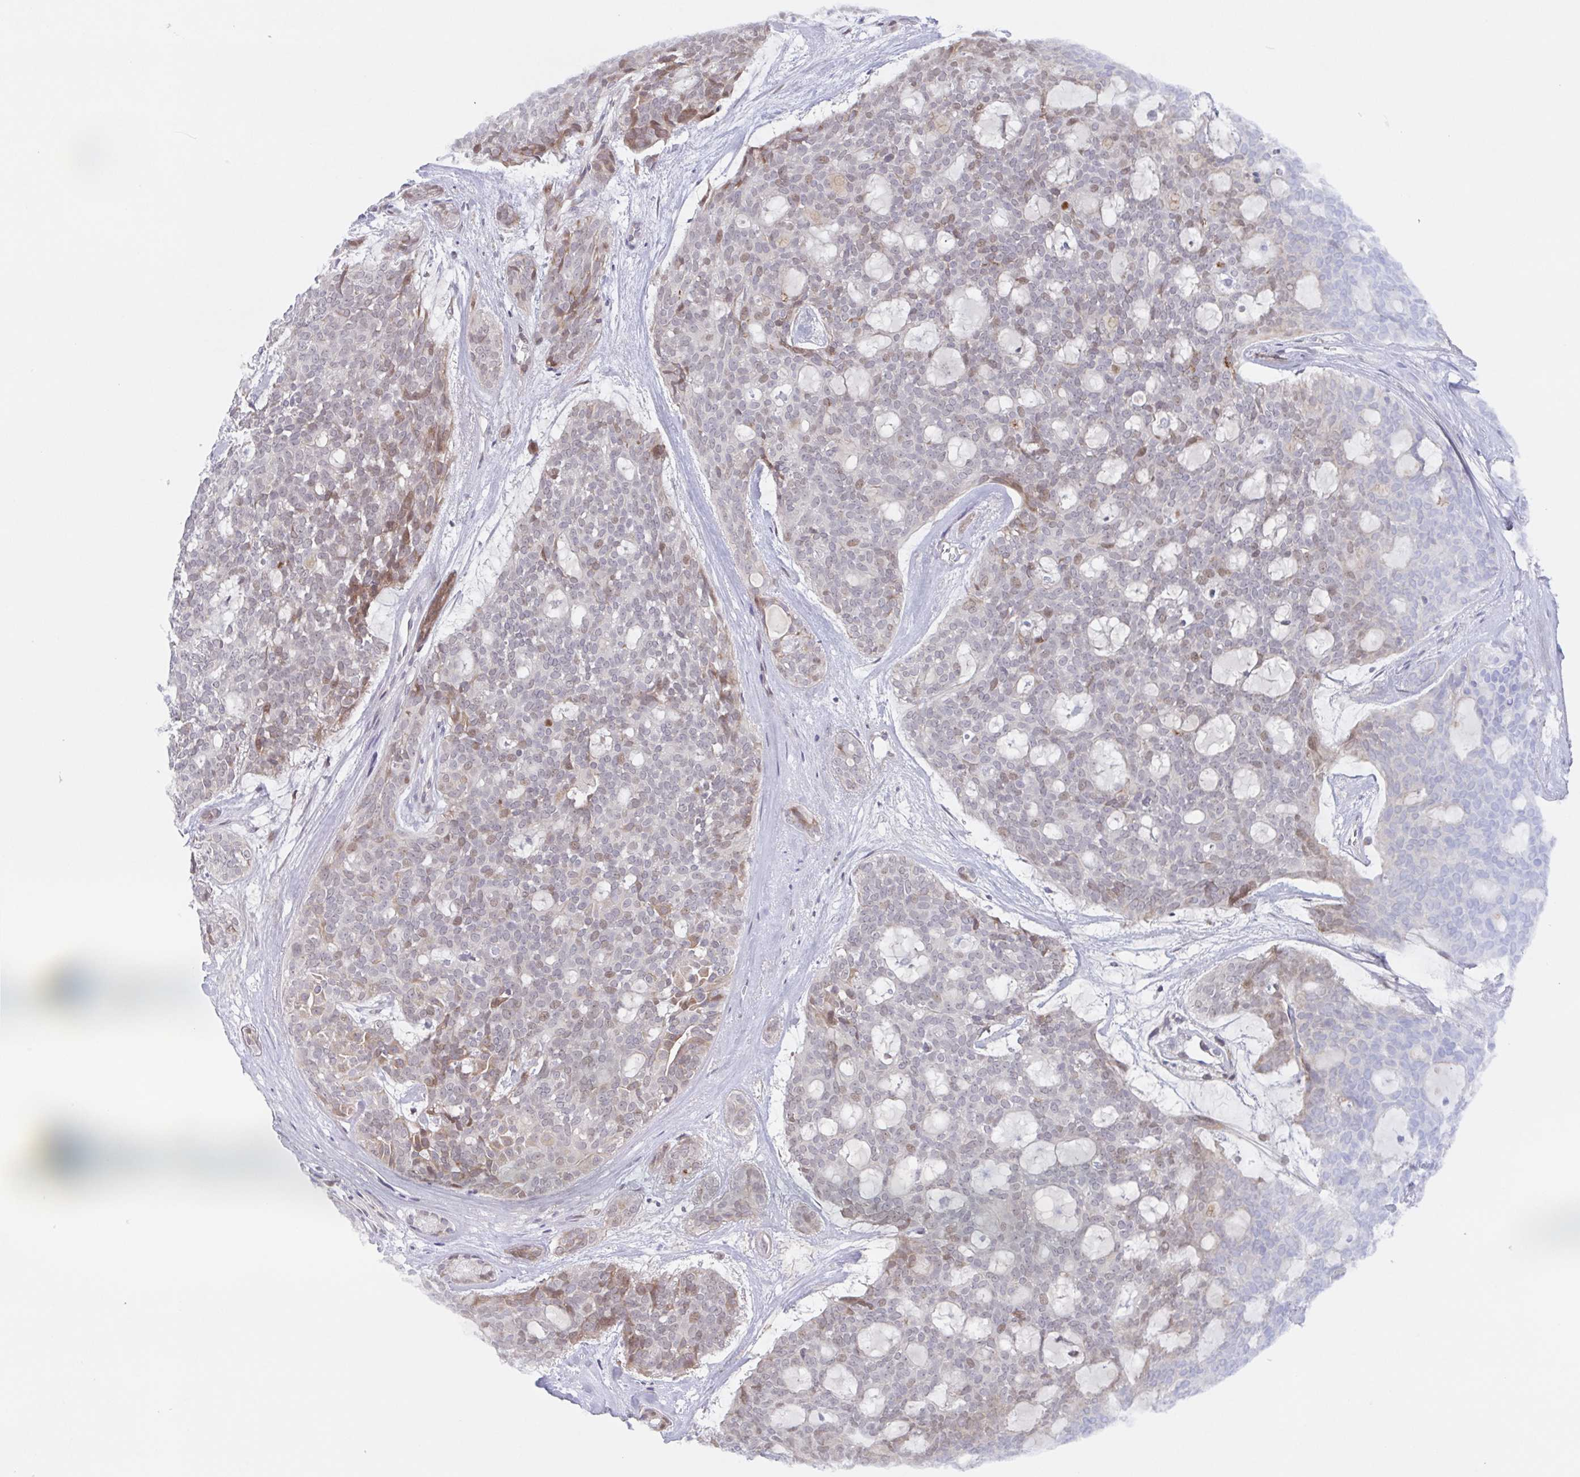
{"staining": {"intensity": "weak", "quantity": "<25%", "location": "cytoplasmic/membranous,nuclear"}, "tissue": "head and neck cancer", "cell_type": "Tumor cells", "image_type": "cancer", "snomed": [{"axis": "morphology", "description": "Adenocarcinoma, NOS"}, {"axis": "topography", "description": "Head-Neck"}], "caption": "High magnification brightfield microscopy of head and neck adenocarcinoma stained with DAB (brown) and counterstained with hematoxylin (blue): tumor cells show no significant expression.", "gene": "POU2F3", "patient": {"sex": "male", "age": 66}}